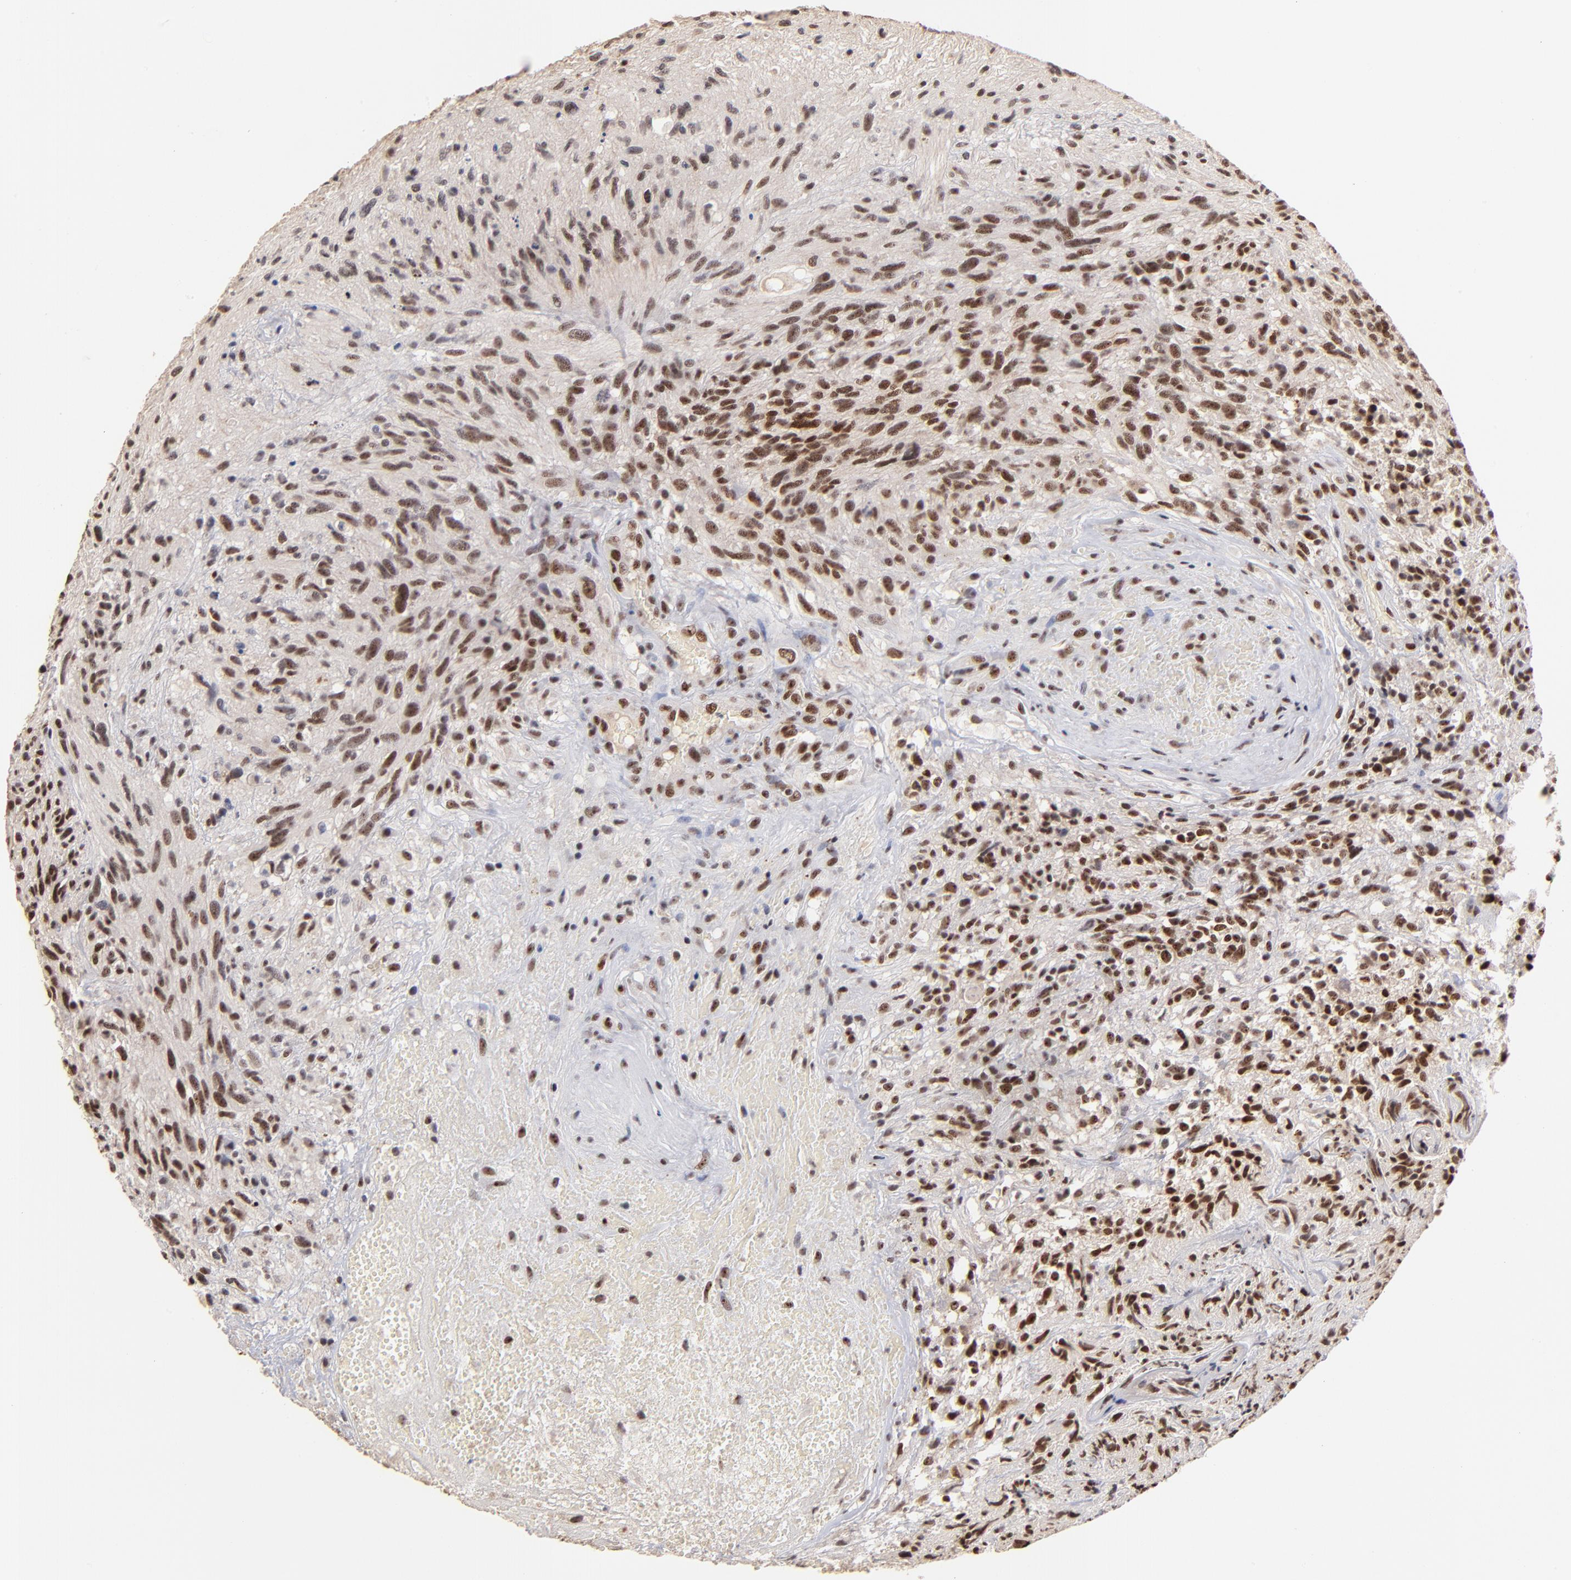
{"staining": {"intensity": "strong", "quantity": ">75%", "location": "nuclear"}, "tissue": "glioma", "cell_type": "Tumor cells", "image_type": "cancer", "snomed": [{"axis": "morphology", "description": "Normal tissue, NOS"}, {"axis": "morphology", "description": "Glioma, malignant, High grade"}, {"axis": "topography", "description": "Cerebral cortex"}], "caption": "Human malignant glioma (high-grade) stained for a protein (brown) exhibits strong nuclear positive positivity in approximately >75% of tumor cells.", "gene": "ZNF146", "patient": {"sex": "male", "age": 75}}